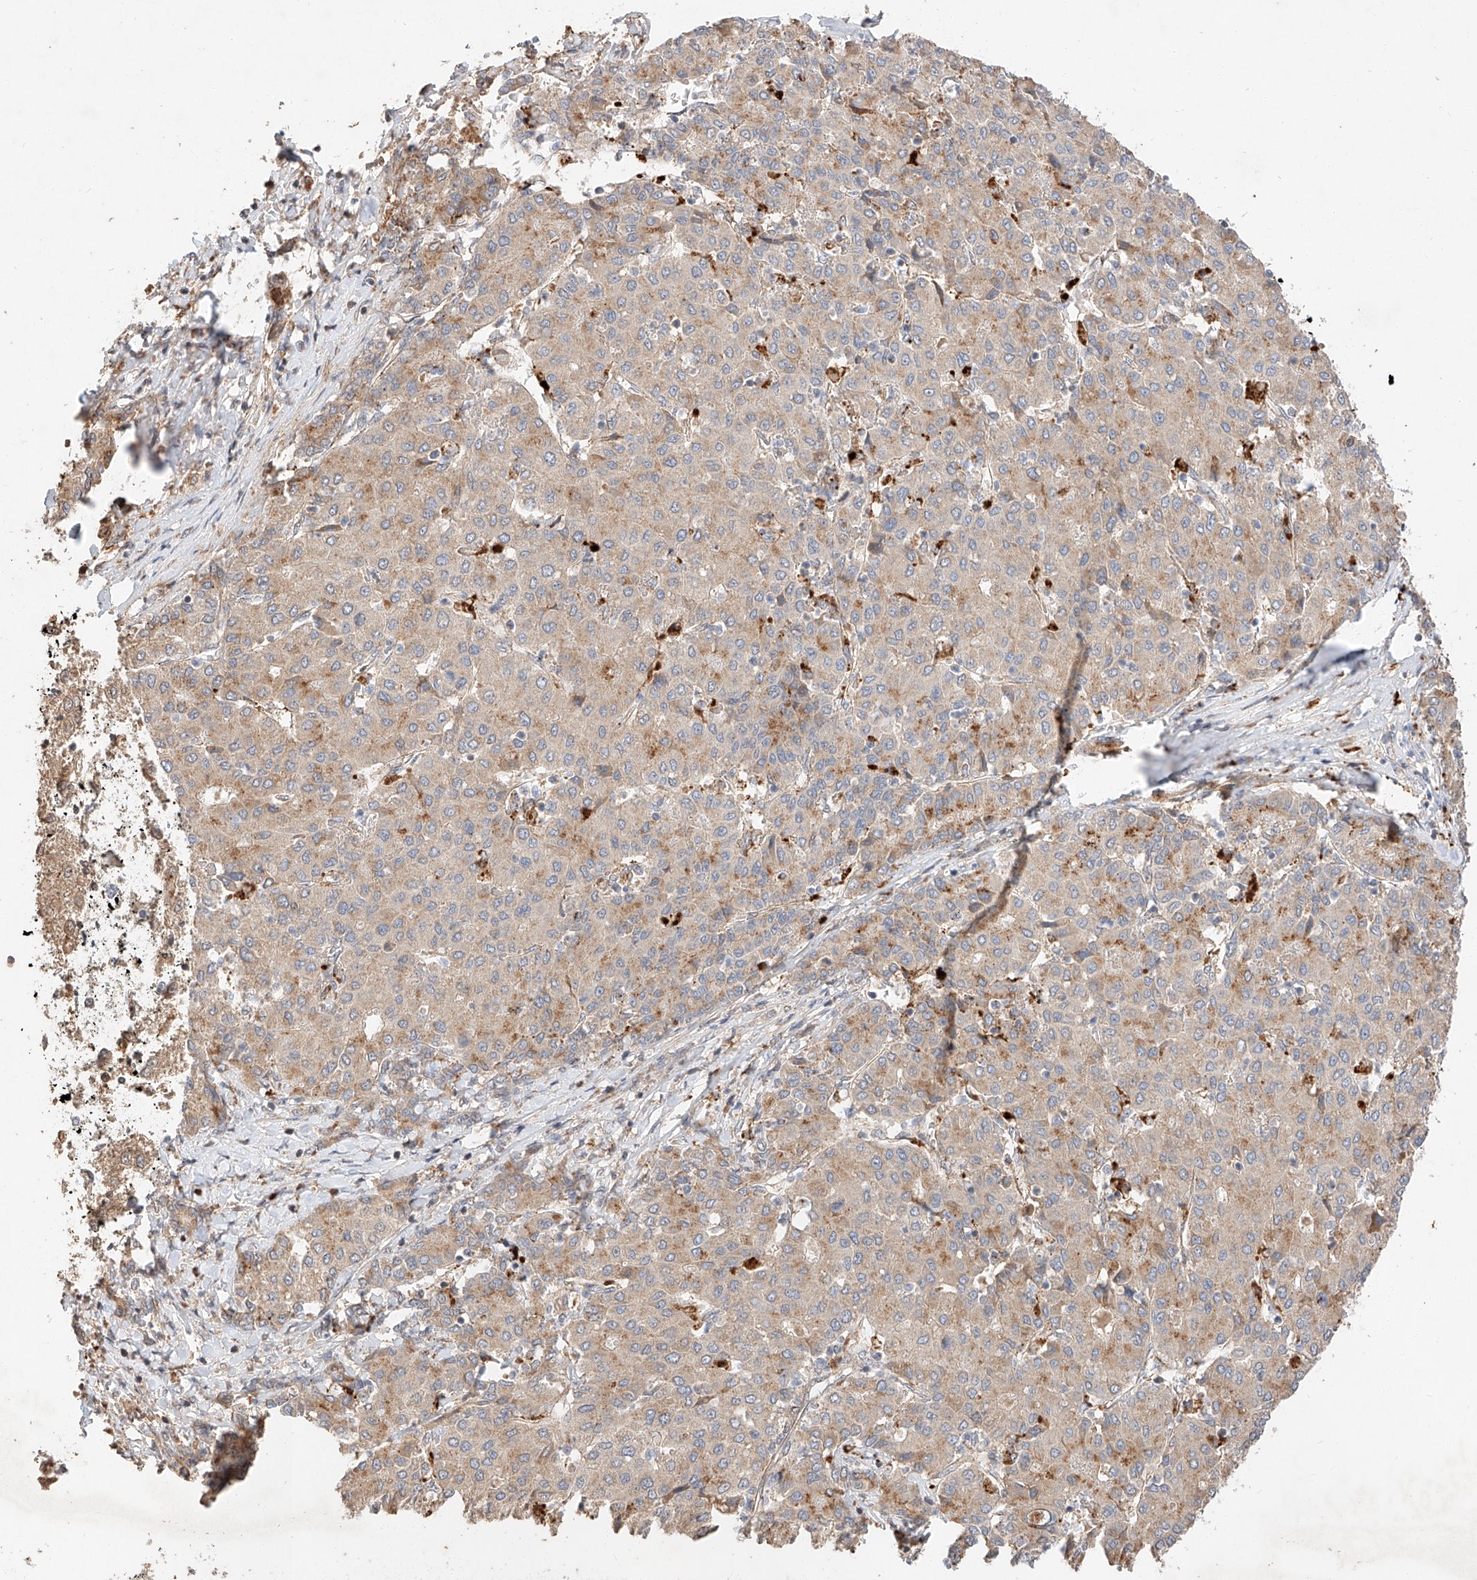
{"staining": {"intensity": "weak", "quantity": ">75%", "location": "cytoplasmic/membranous"}, "tissue": "liver cancer", "cell_type": "Tumor cells", "image_type": "cancer", "snomed": [{"axis": "morphology", "description": "Carcinoma, Hepatocellular, NOS"}, {"axis": "topography", "description": "Liver"}], "caption": "About >75% of tumor cells in human hepatocellular carcinoma (liver) show weak cytoplasmic/membranous protein expression as visualized by brown immunohistochemical staining.", "gene": "SUSD6", "patient": {"sex": "male", "age": 65}}